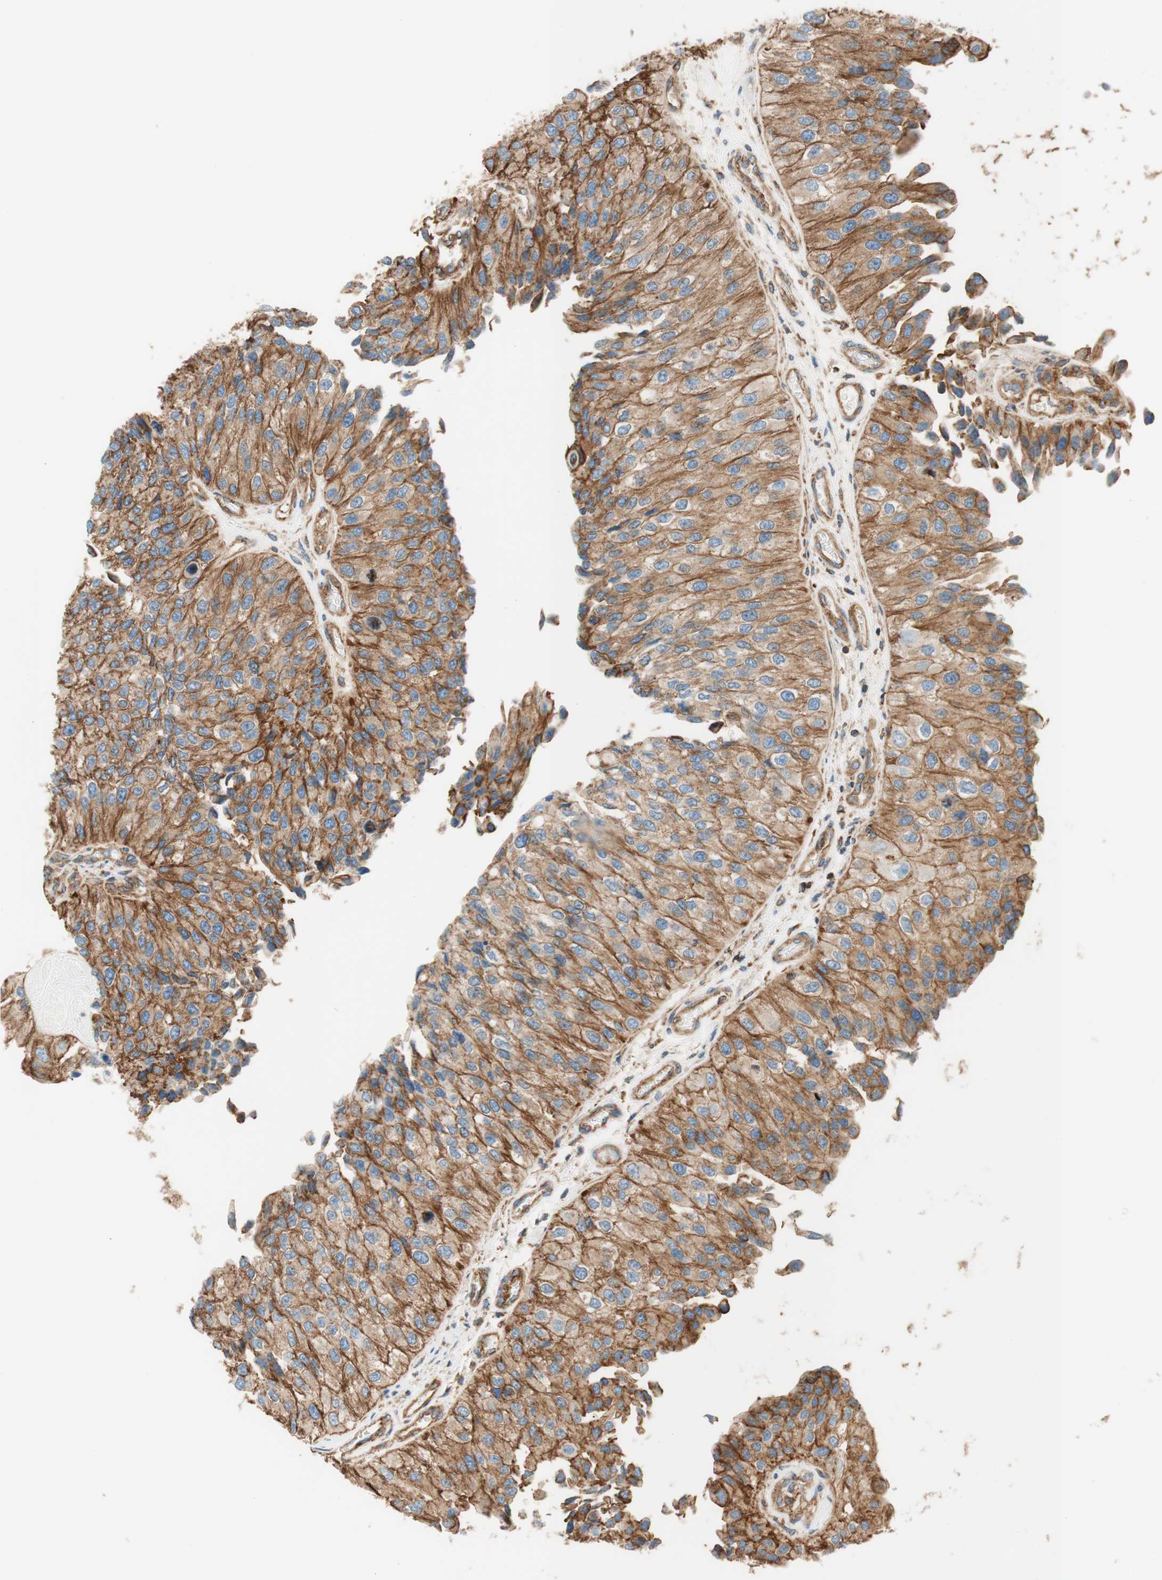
{"staining": {"intensity": "moderate", "quantity": ">75%", "location": "cytoplasmic/membranous"}, "tissue": "urothelial cancer", "cell_type": "Tumor cells", "image_type": "cancer", "snomed": [{"axis": "morphology", "description": "Urothelial carcinoma, High grade"}, {"axis": "topography", "description": "Kidney"}, {"axis": "topography", "description": "Urinary bladder"}], "caption": "A medium amount of moderate cytoplasmic/membranous staining is present in about >75% of tumor cells in urothelial cancer tissue.", "gene": "VPS26A", "patient": {"sex": "male", "age": 77}}